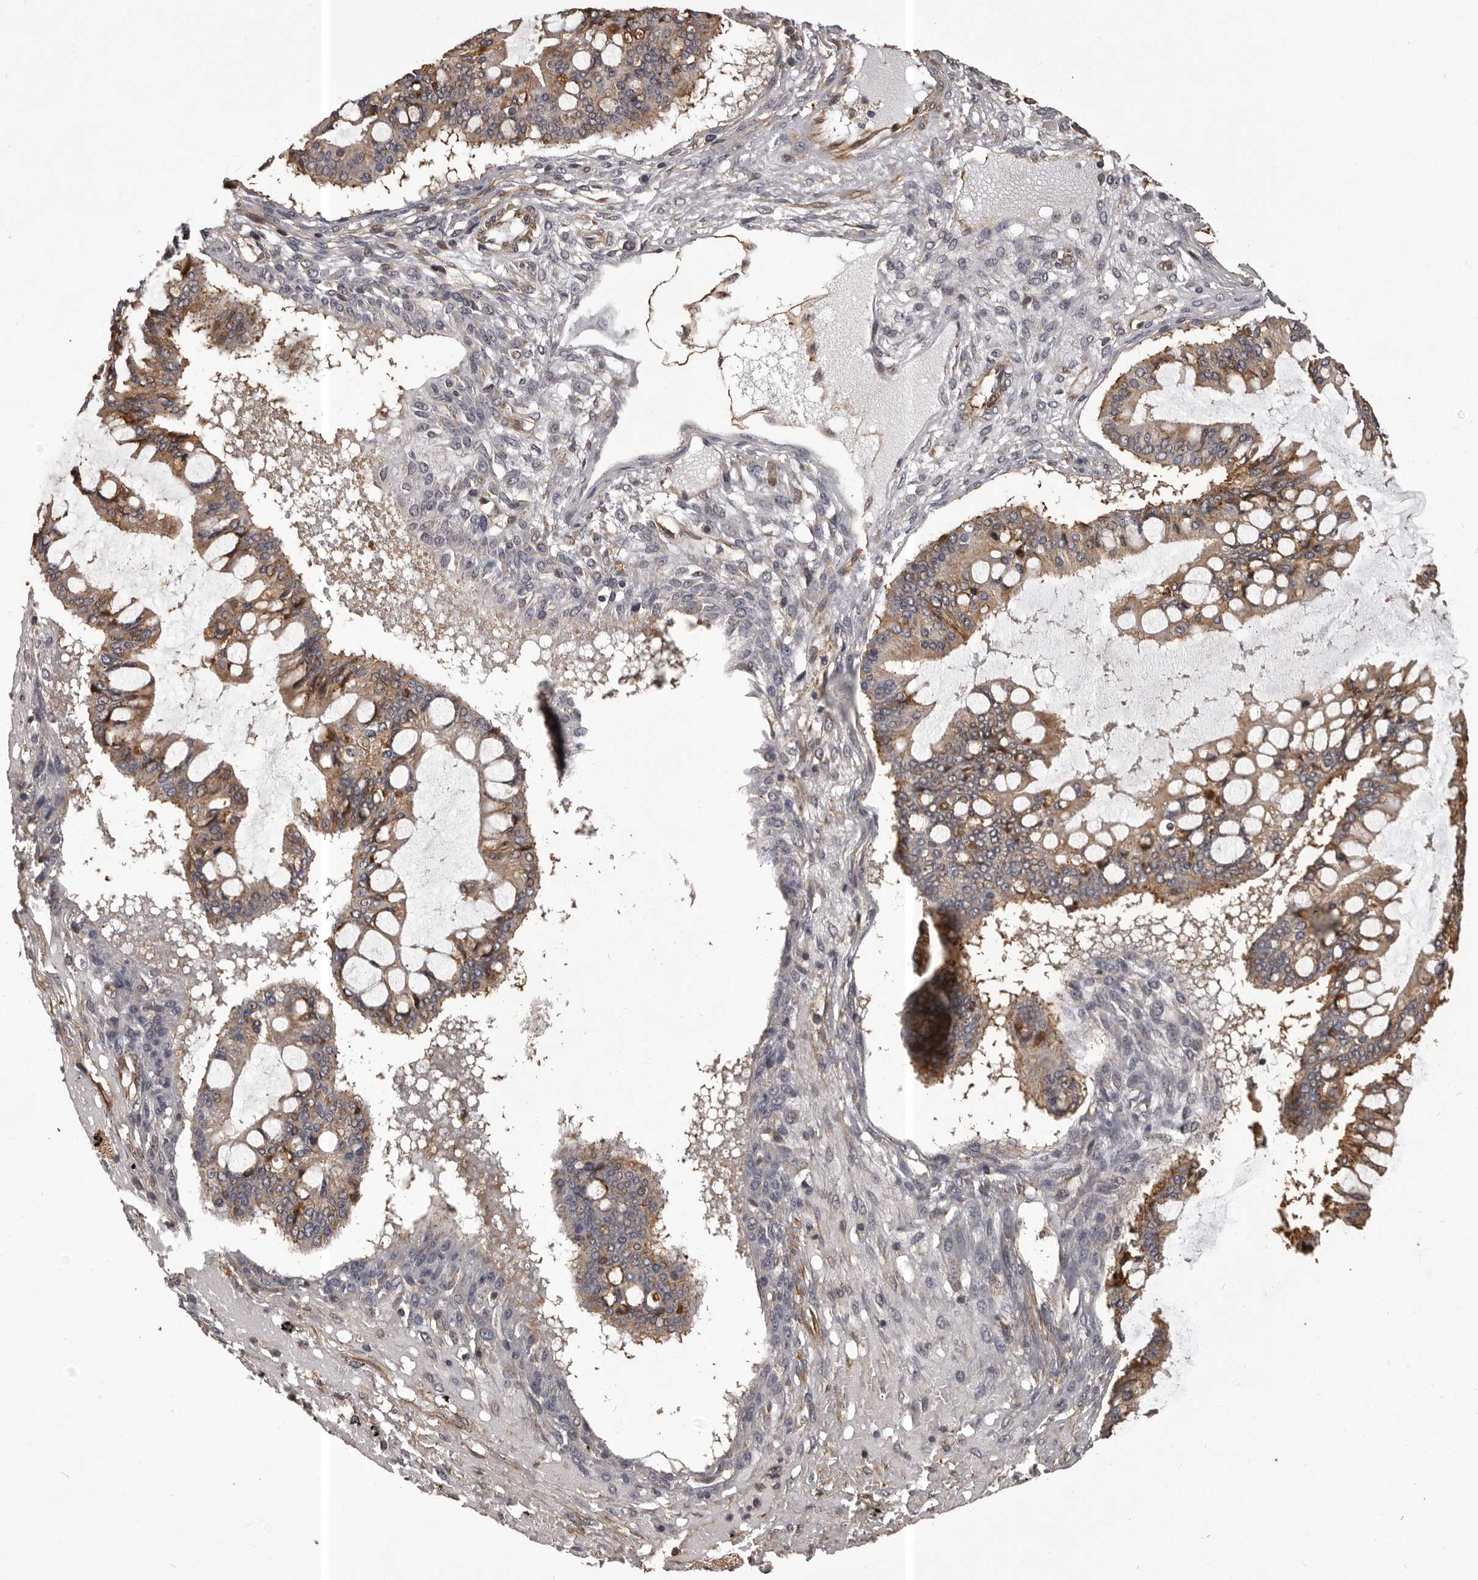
{"staining": {"intensity": "weak", "quantity": "25%-75%", "location": "cytoplasmic/membranous"}, "tissue": "ovarian cancer", "cell_type": "Tumor cells", "image_type": "cancer", "snomed": [{"axis": "morphology", "description": "Cystadenocarcinoma, mucinous, NOS"}, {"axis": "topography", "description": "Ovary"}], "caption": "IHC of ovarian mucinous cystadenocarcinoma exhibits low levels of weak cytoplasmic/membranous expression in about 25%-75% of tumor cells.", "gene": "SLITRK6", "patient": {"sex": "female", "age": 73}}